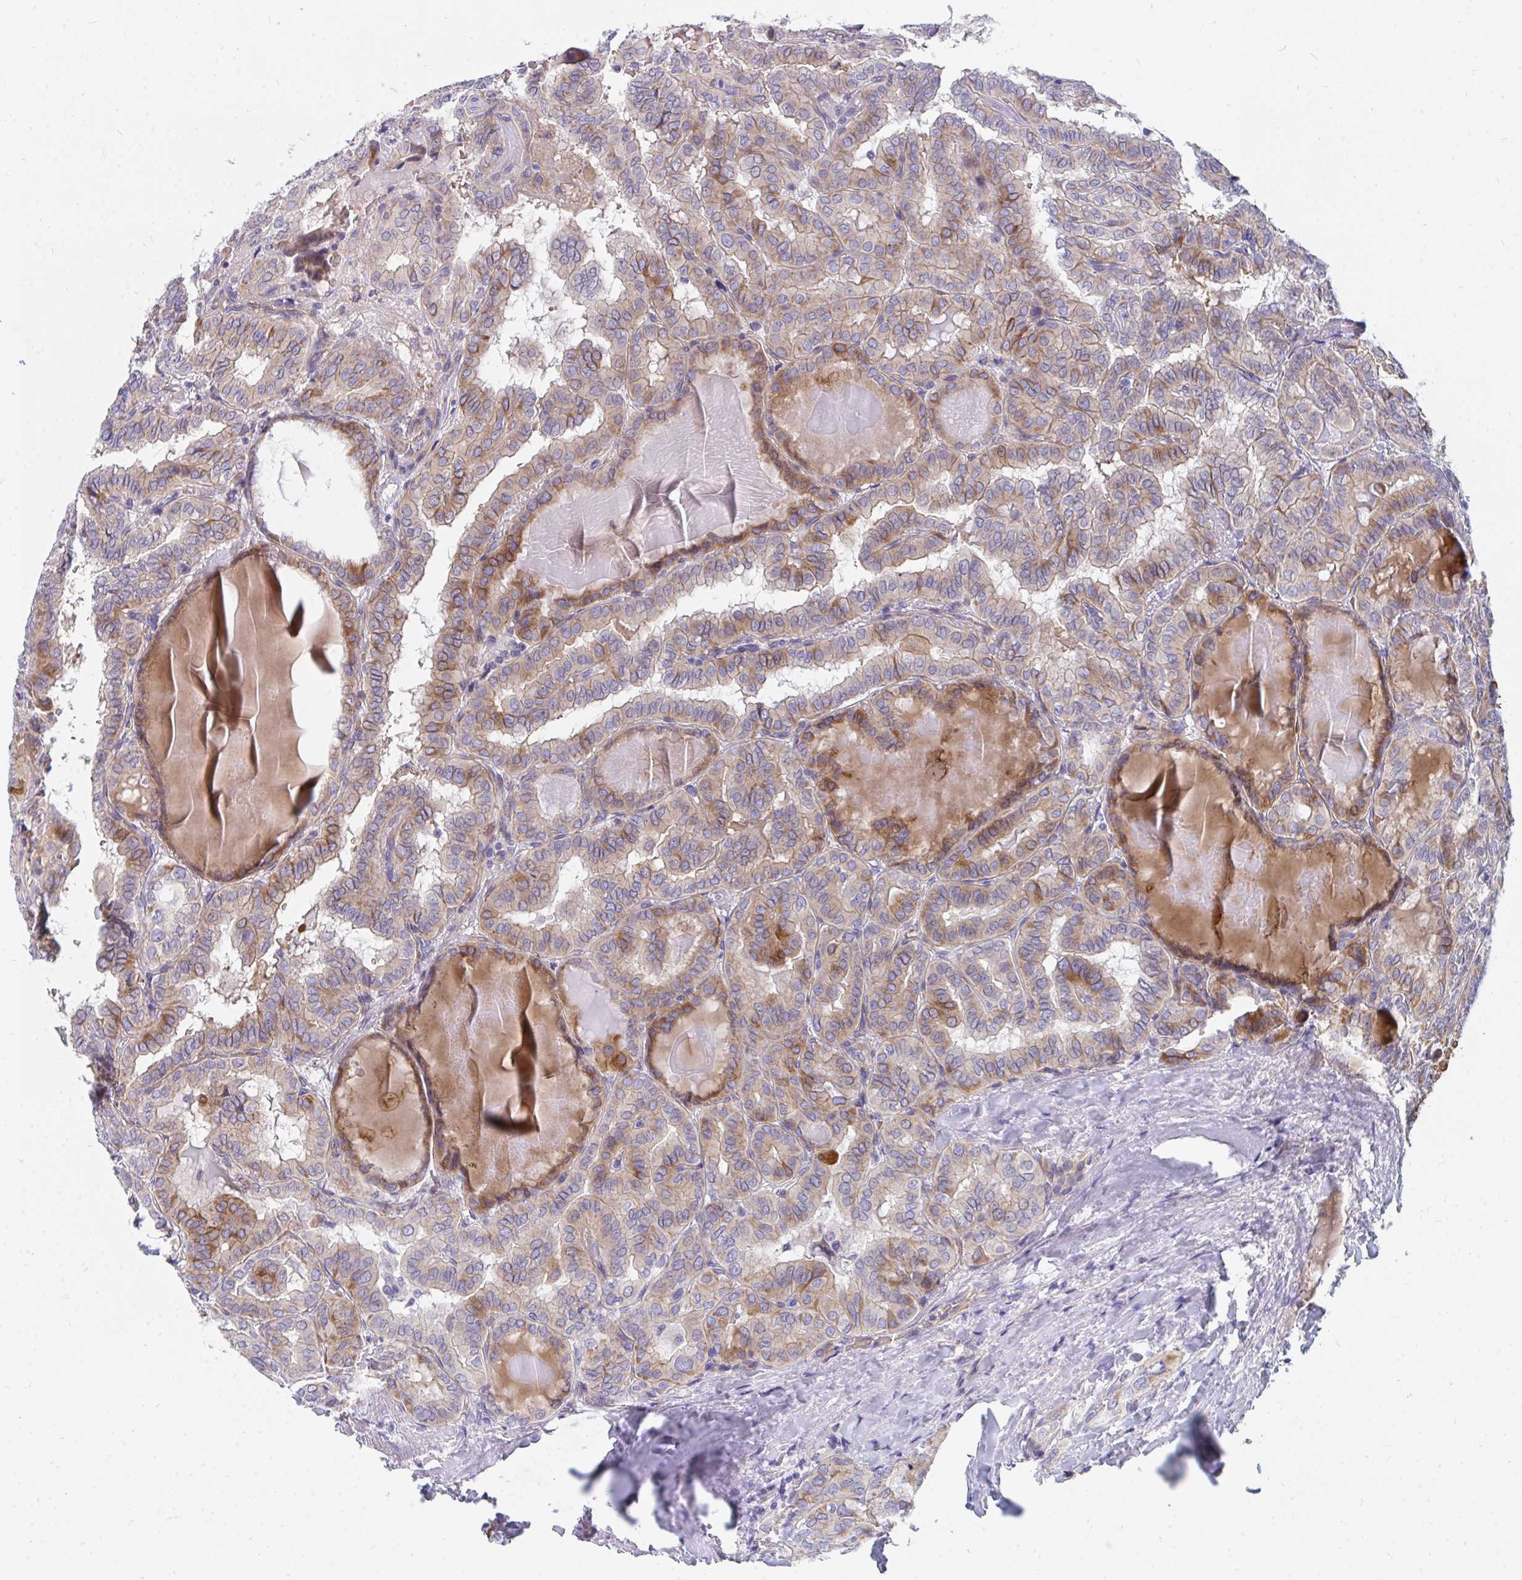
{"staining": {"intensity": "moderate", "quantity": "25%-75%", "location": "cytoplasmic/membranous"}, "tissue": "thyroid cancer", "cell_type": "Tumor cells", "image_type": "cancer", "snomed": [{"axis": "morphology", "description": "Papillary adenocarcinoma, NOS"}, {"axis": "topography", "description": "Thyroid gland"}], "caption": "Thyroid cancer (papillary adenocarcinoma) tissue reveals moderate cytoplasmic/membranous staining in about 25%-75% of tumor cells (DAB IHC, brown staining for protein, blue staining for nuclei).", "gene": "MROH2B", "patient": {"sex": "female", "age": 46}}